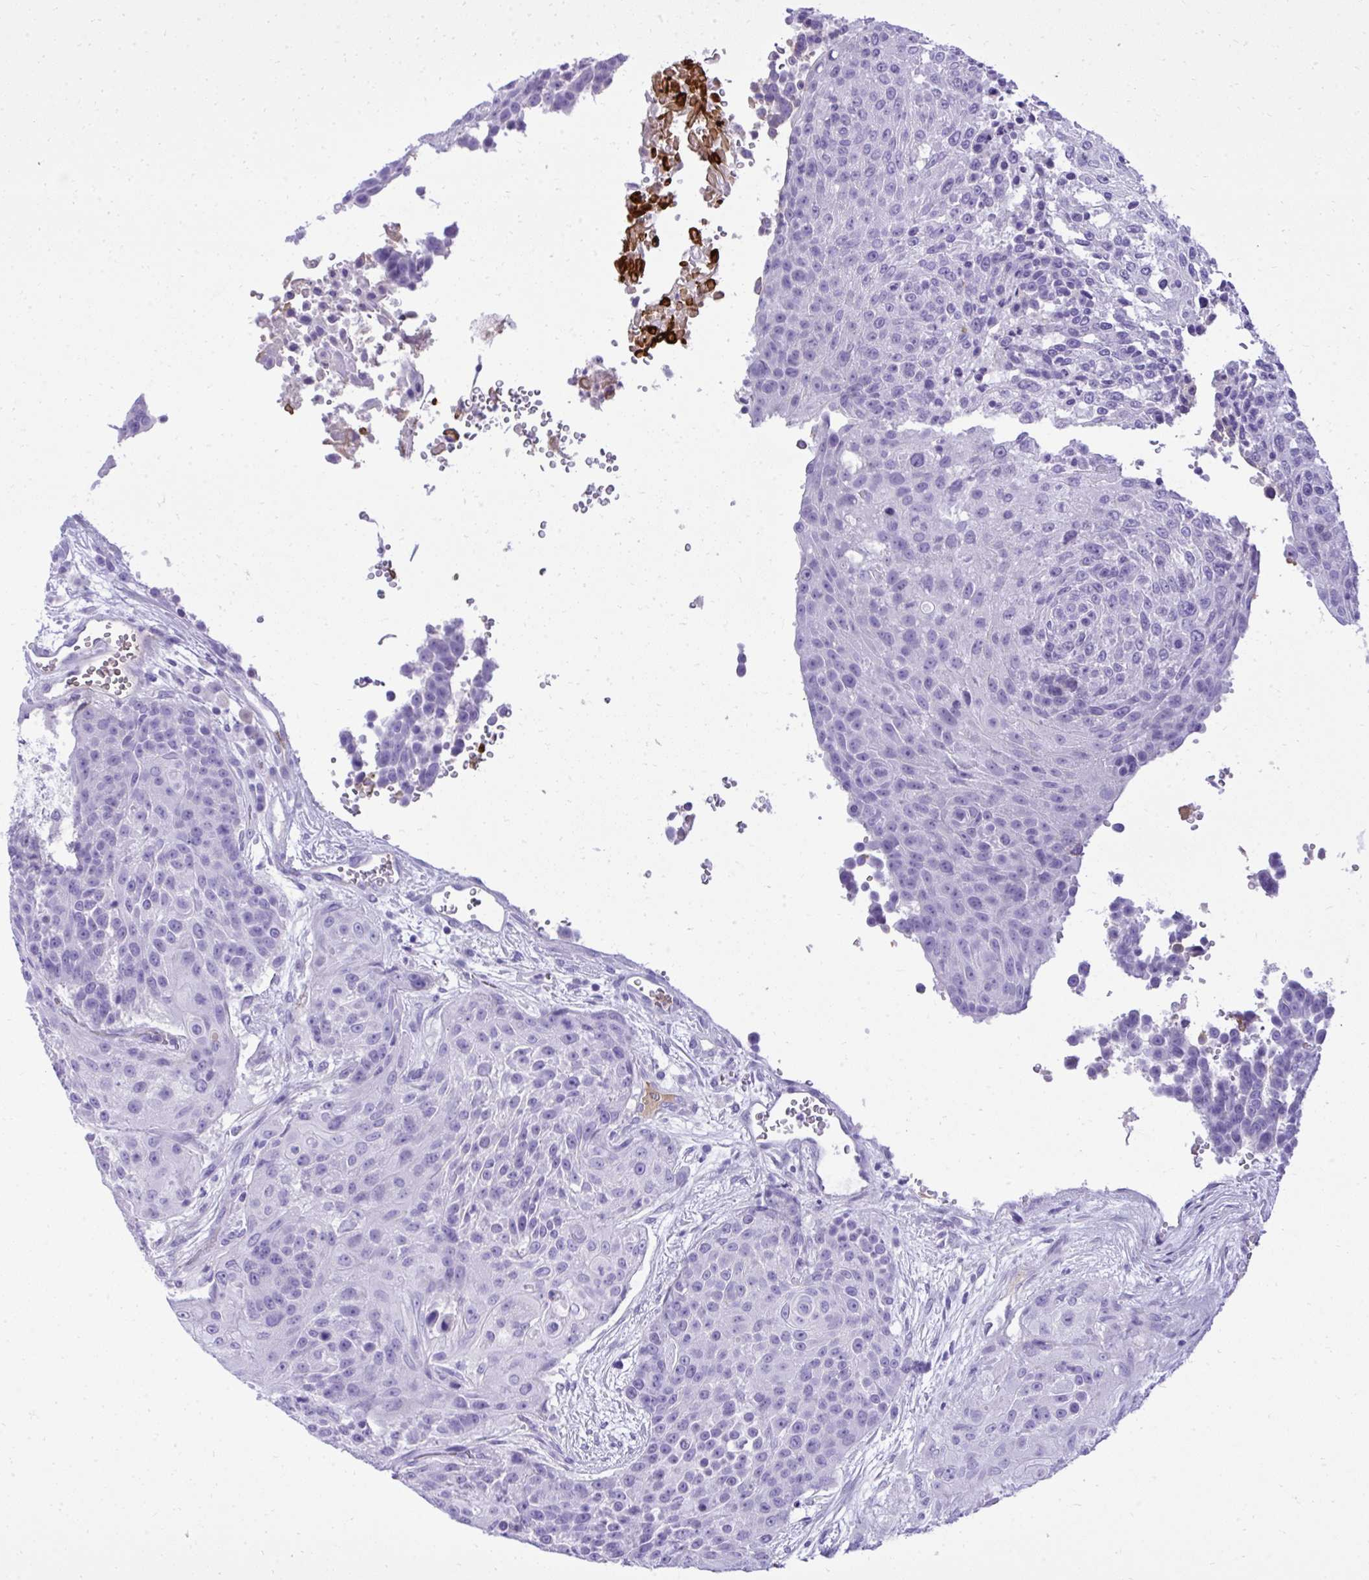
{"staining": {"intensity": "negative", "quantity": "none", "location": "none"}, "tissue": "urothelial cancer", "cell_type": "Tumor cells", "image_type": "cancer", "snomed": [{"axis": "morphology", "description": "Urothelial carcinoma, High grade"}, {"axis": "topography", "description": "Urinary bladder"}], "caption": "Immunohistochemical staining of human urothelial cancer shows no significant positivity in tumor cells.", "gene": "ST6GALNAC3", "patient": {"sex": "female", "age": 63}}